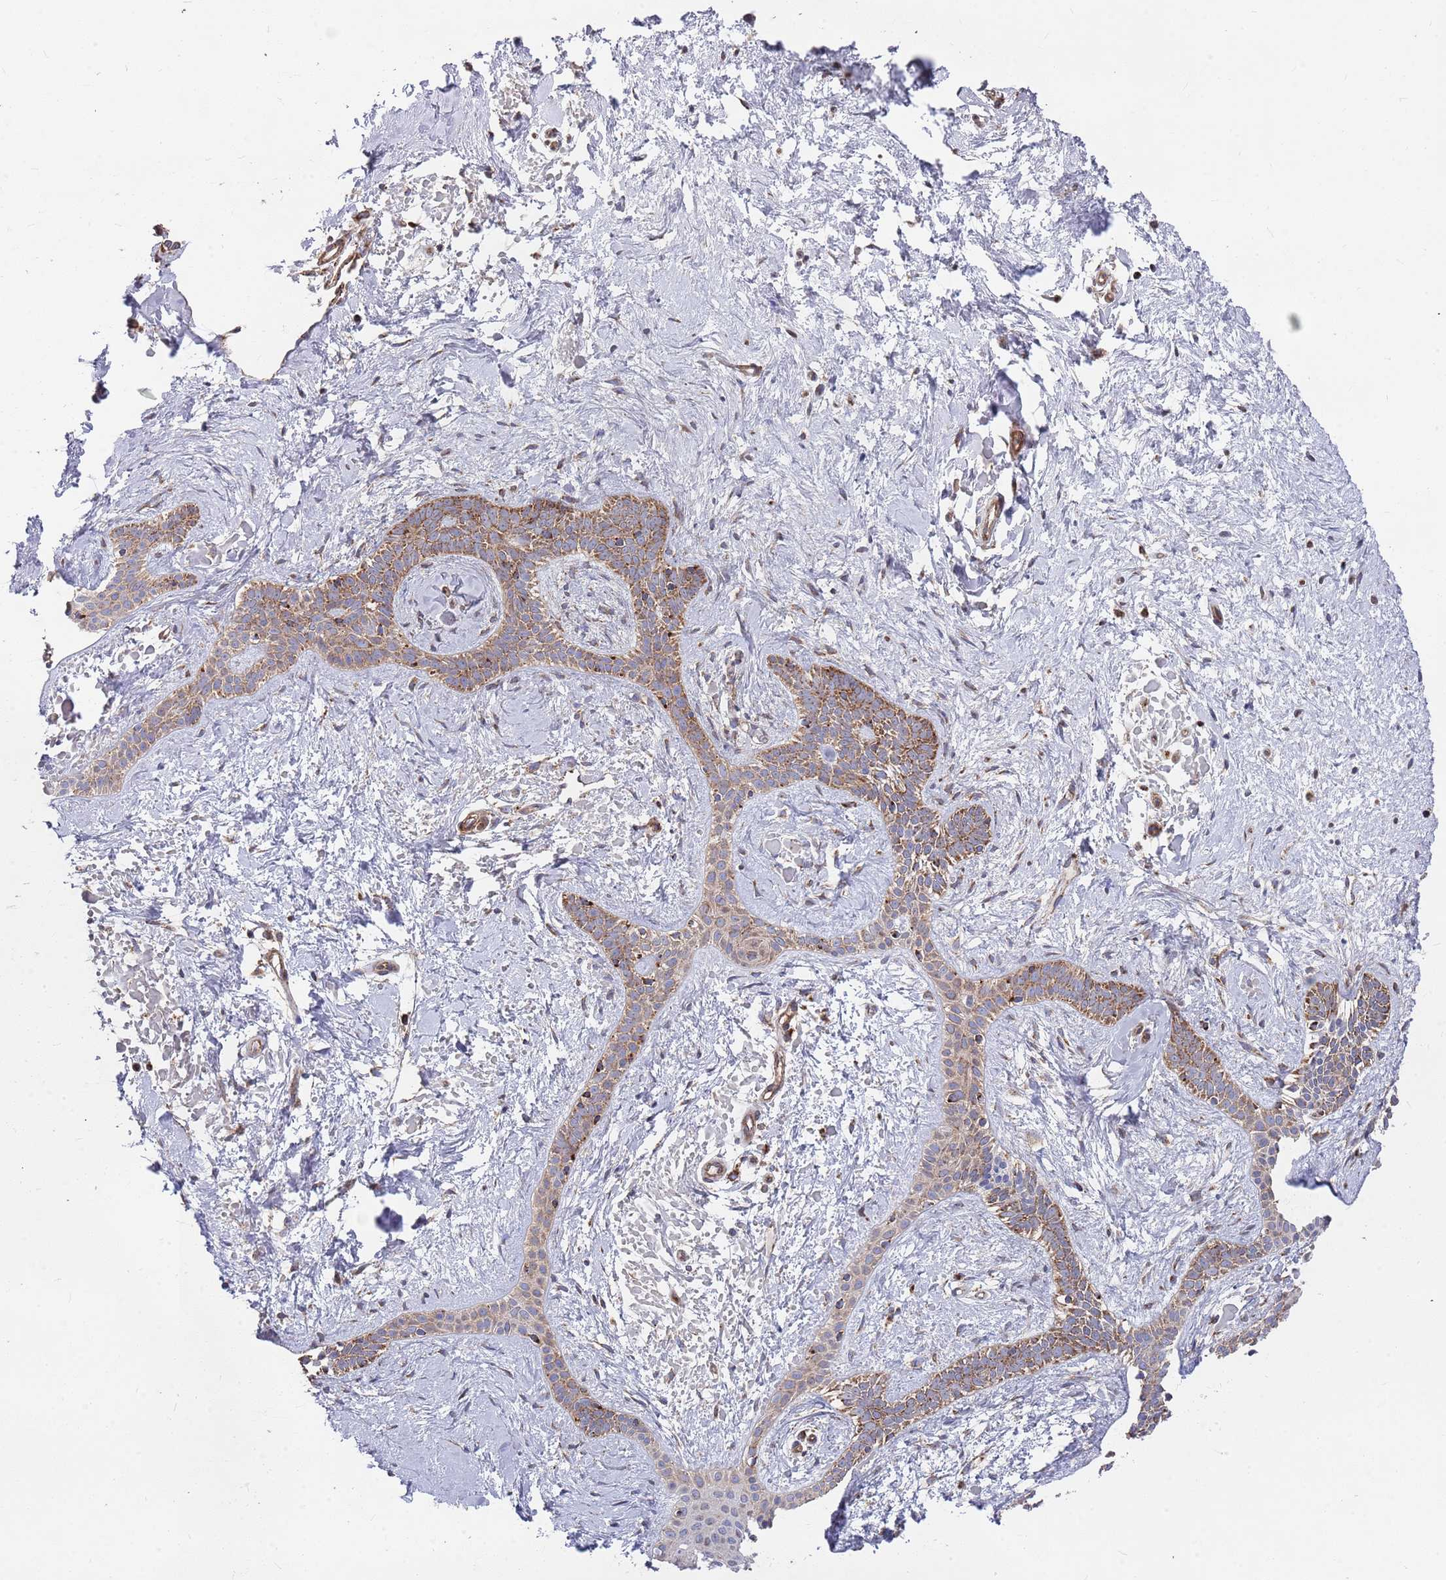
{"staining": {"intensity": "moderate", "quantity": ">75%", "location": "cytoplasmic/membranous"}, "tissue": "skin cancer", "cell_type": "Tumor cells", "image_type": "cancer", "snomed": [{"axis": "morphology", "description": "Basal cell carcinoma"}, {"axis": "topography", "description": "Skin"}], "caption": "Basal cell carcinoma (skin) was stained to show a protein in brown. There is medium levels of moderate cytoplasmic/membranous positivity in about >75% of tumor cells.", "gene": "WDFY3", "patient": {"sex": "male", "age": 78}}